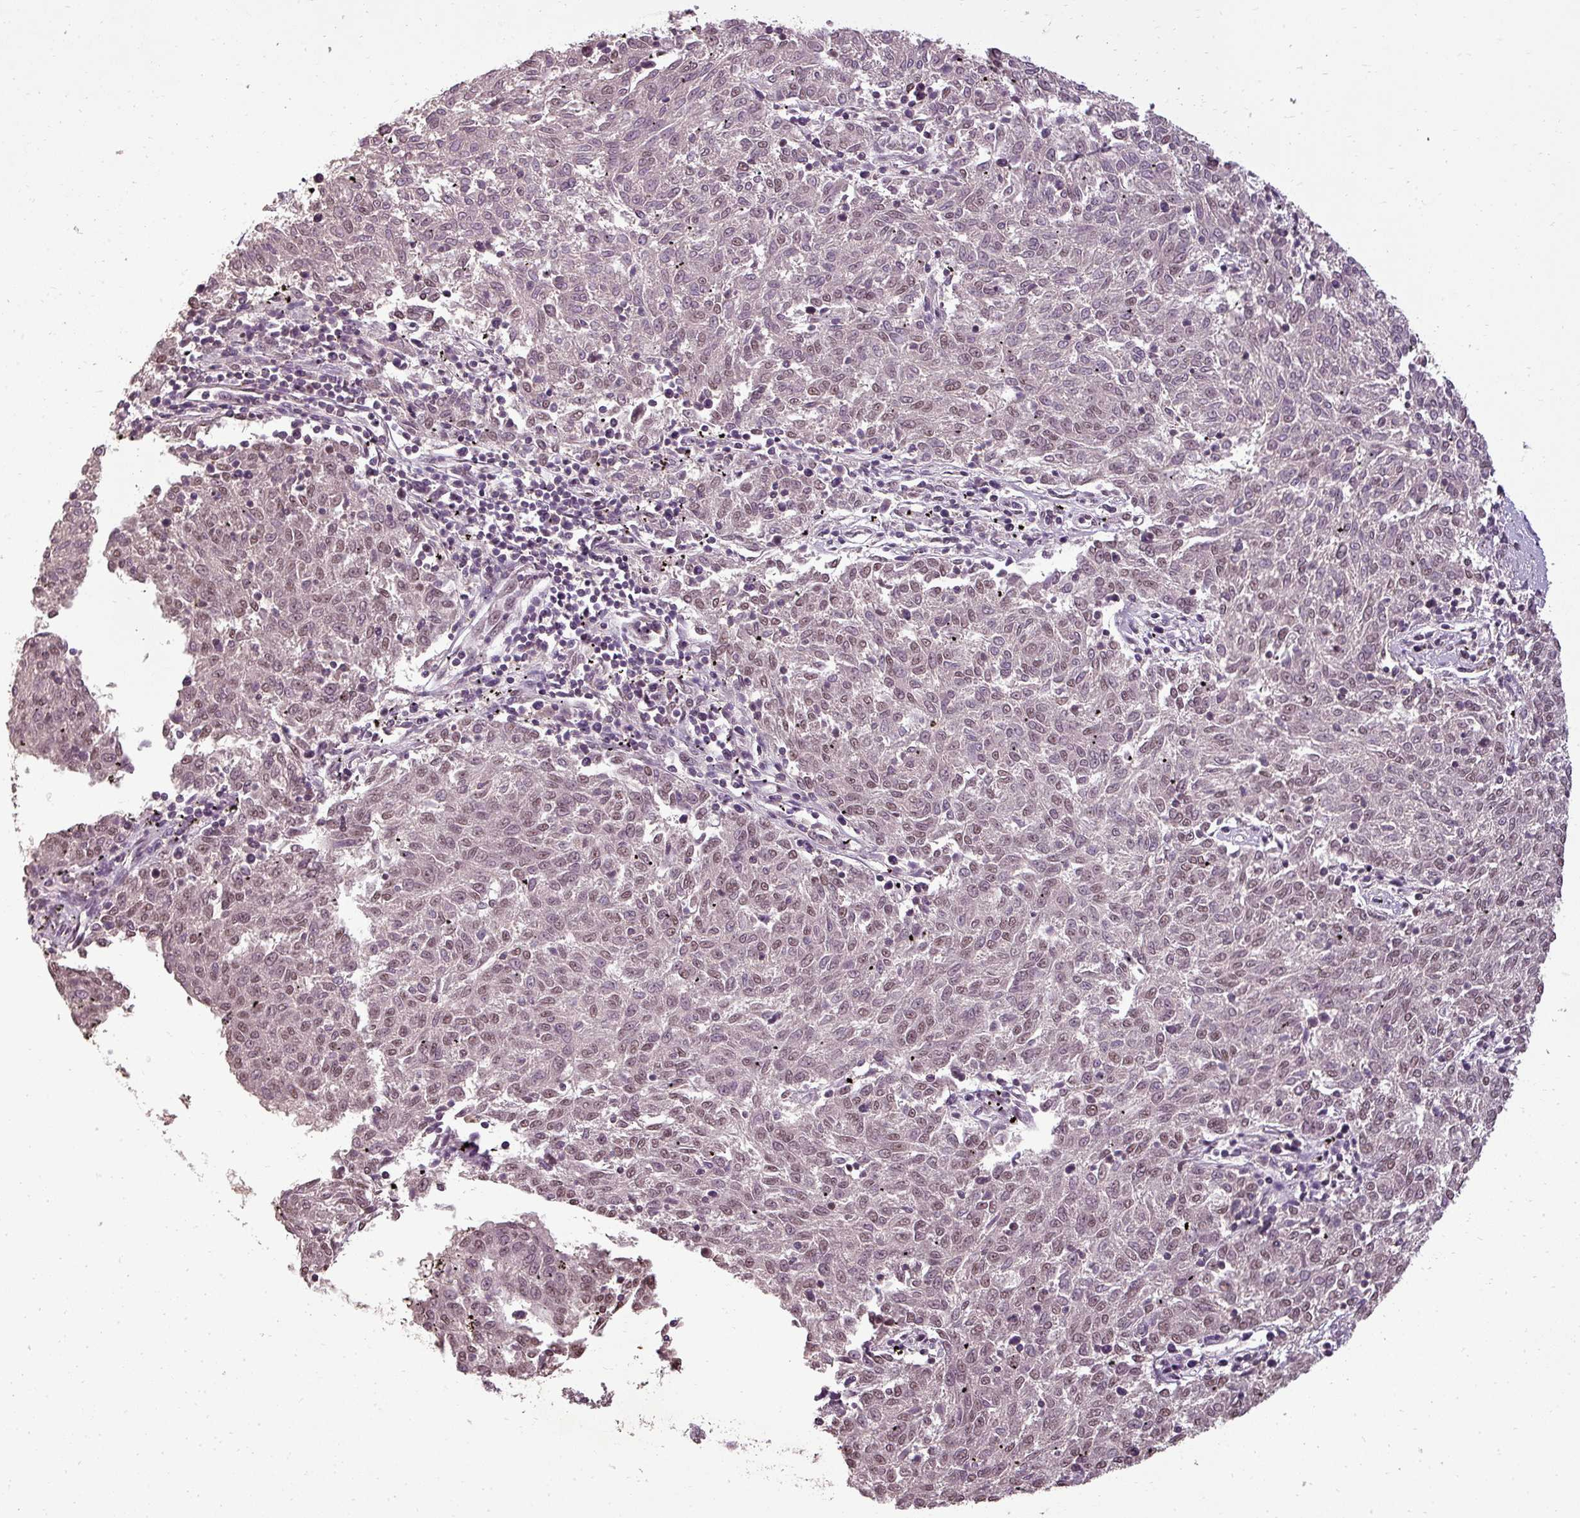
{"staining": {"intensity": "moderate", "quantity": ">75%", "location": "nuclear"}, "tissue": "melanoma", "cell_type": "Tumor cells", "image_type": "cancer", "snomed": [{"axis": "morphology", "description": "Malignant melanoma, NOS"}, {"axis": "topography", "description": "Skin"}], "caption": "This photomicrograph exhibits immunohistochemistry staining of human malignant melanoma, with medium moderate nuclear expression in approximately >75% of tumor cells.", "gene": "BCAS3", "patient": {"sex": "female", "age": 72}}